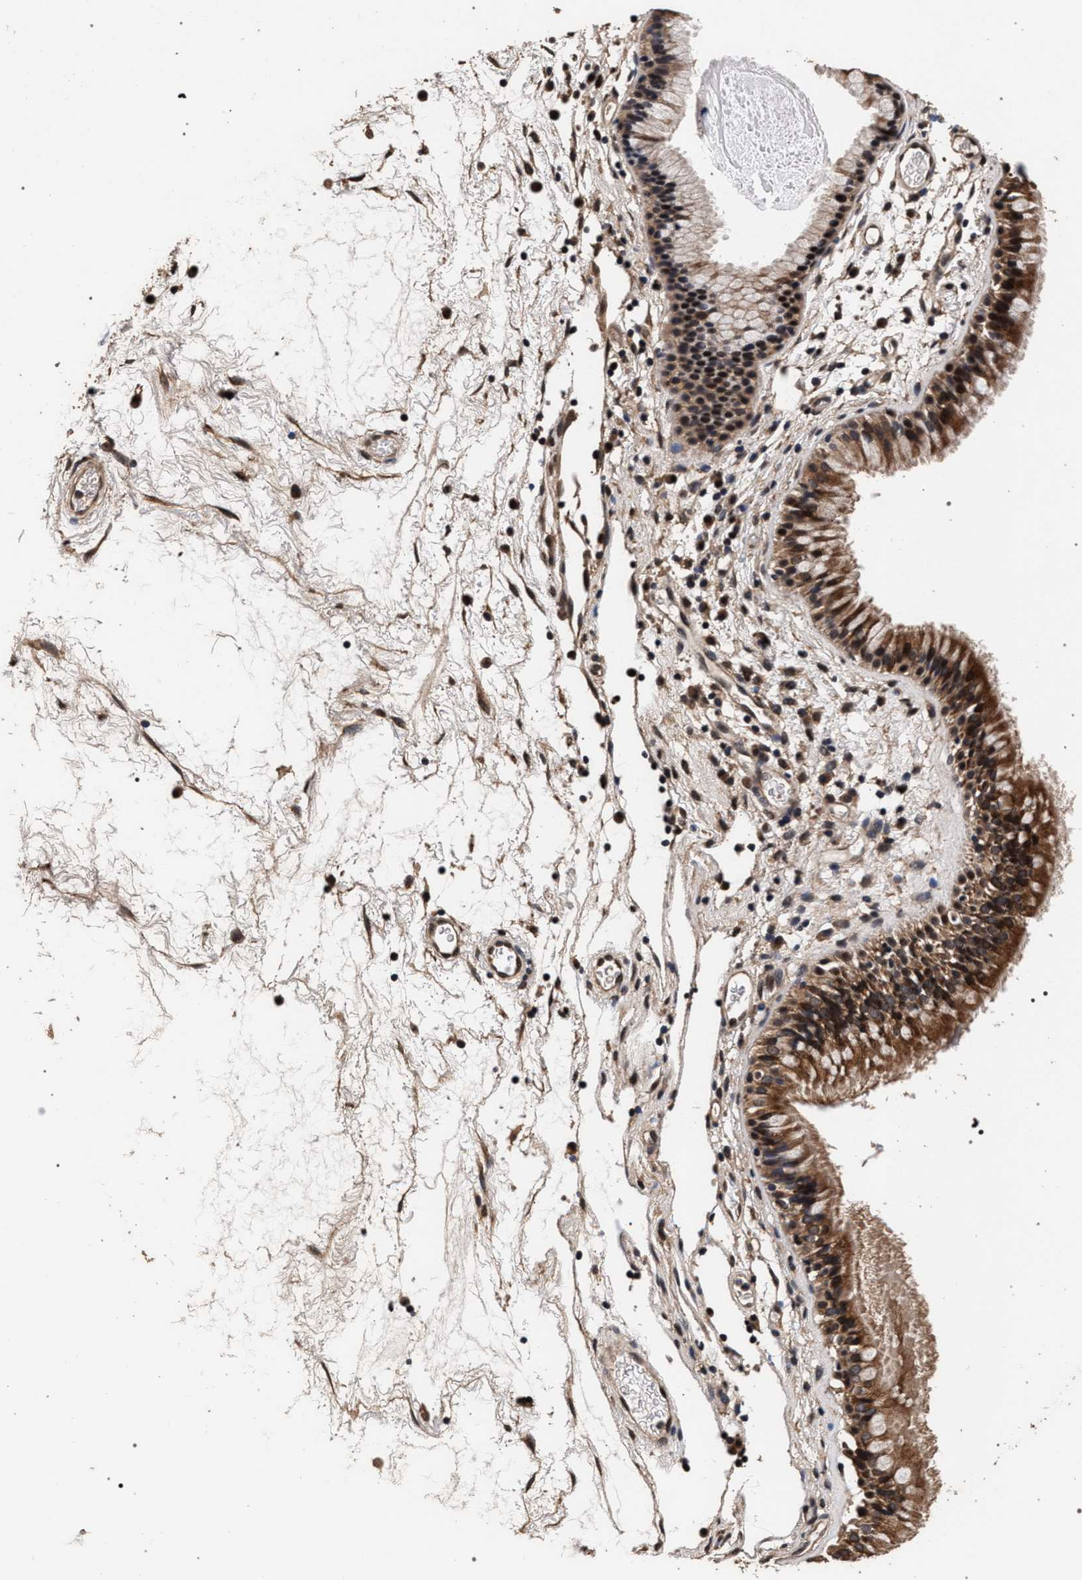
{"staining": {"intensity": "strong", "quantity": ">75%", "location": "cytoplasmic/membranous,nuclear"}, "tissue": "nasopharynx", "cell_type": "Respiratory epithelial cells", "image_type": "normal", "snomed": [{"axis": "morphology", "description": "Normal tissue, NOS"}, {"axis": "morphology", "description": "Inflammation, NOS"}, {"axis": "topography", "description": "Nasopharynx"}], "caption": "Nasopharynx stained with a brown dye demonstrates strong cytoplasmic/membranous,nuclear positive staining in approximately >75% of respiratory epithelial cells.", "gene": "ACOX1", "patient": {"sex": "male", "age": 48}}